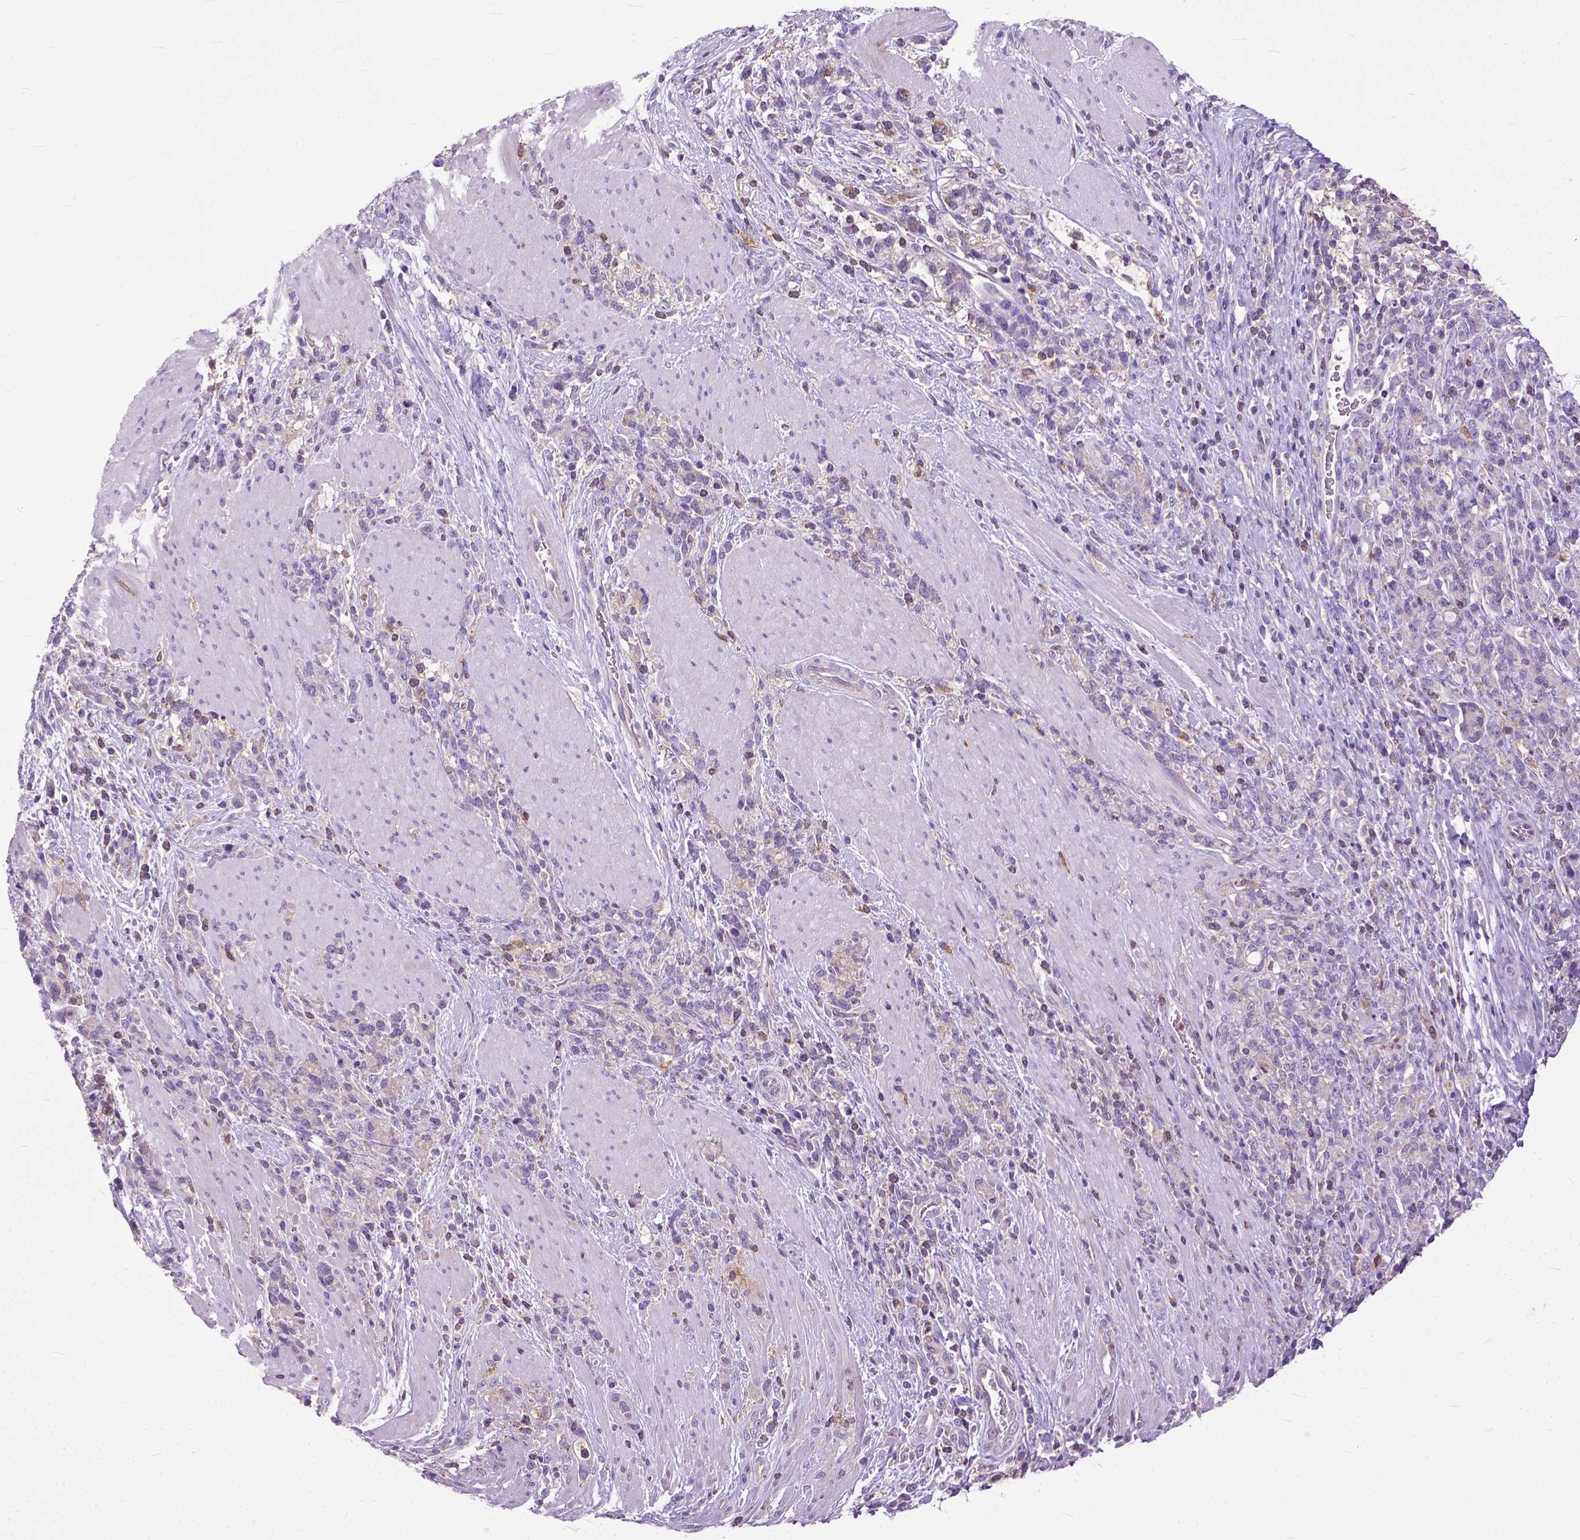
{"staining": {"intensity": "weak", "quantity": "<25%", "location": "cytoplasmic/membranous"}, "tissue": "stomach cancer", "cell_type": "Tumor cells", "image_type": "cancer", "snomed": [{"axis": "morphology", "description": "Adenocarcinoma, NOS"}, {"axis": "topography", "description": "Stomach"}], "caption": "IHC micrograph of human stomach cancer (adenocarcinoma) stained for a protein (brown), which reveals no staining in tumor cells.", "gene": "NAMPT", "patient": {"sex": "female", "age": 57}}